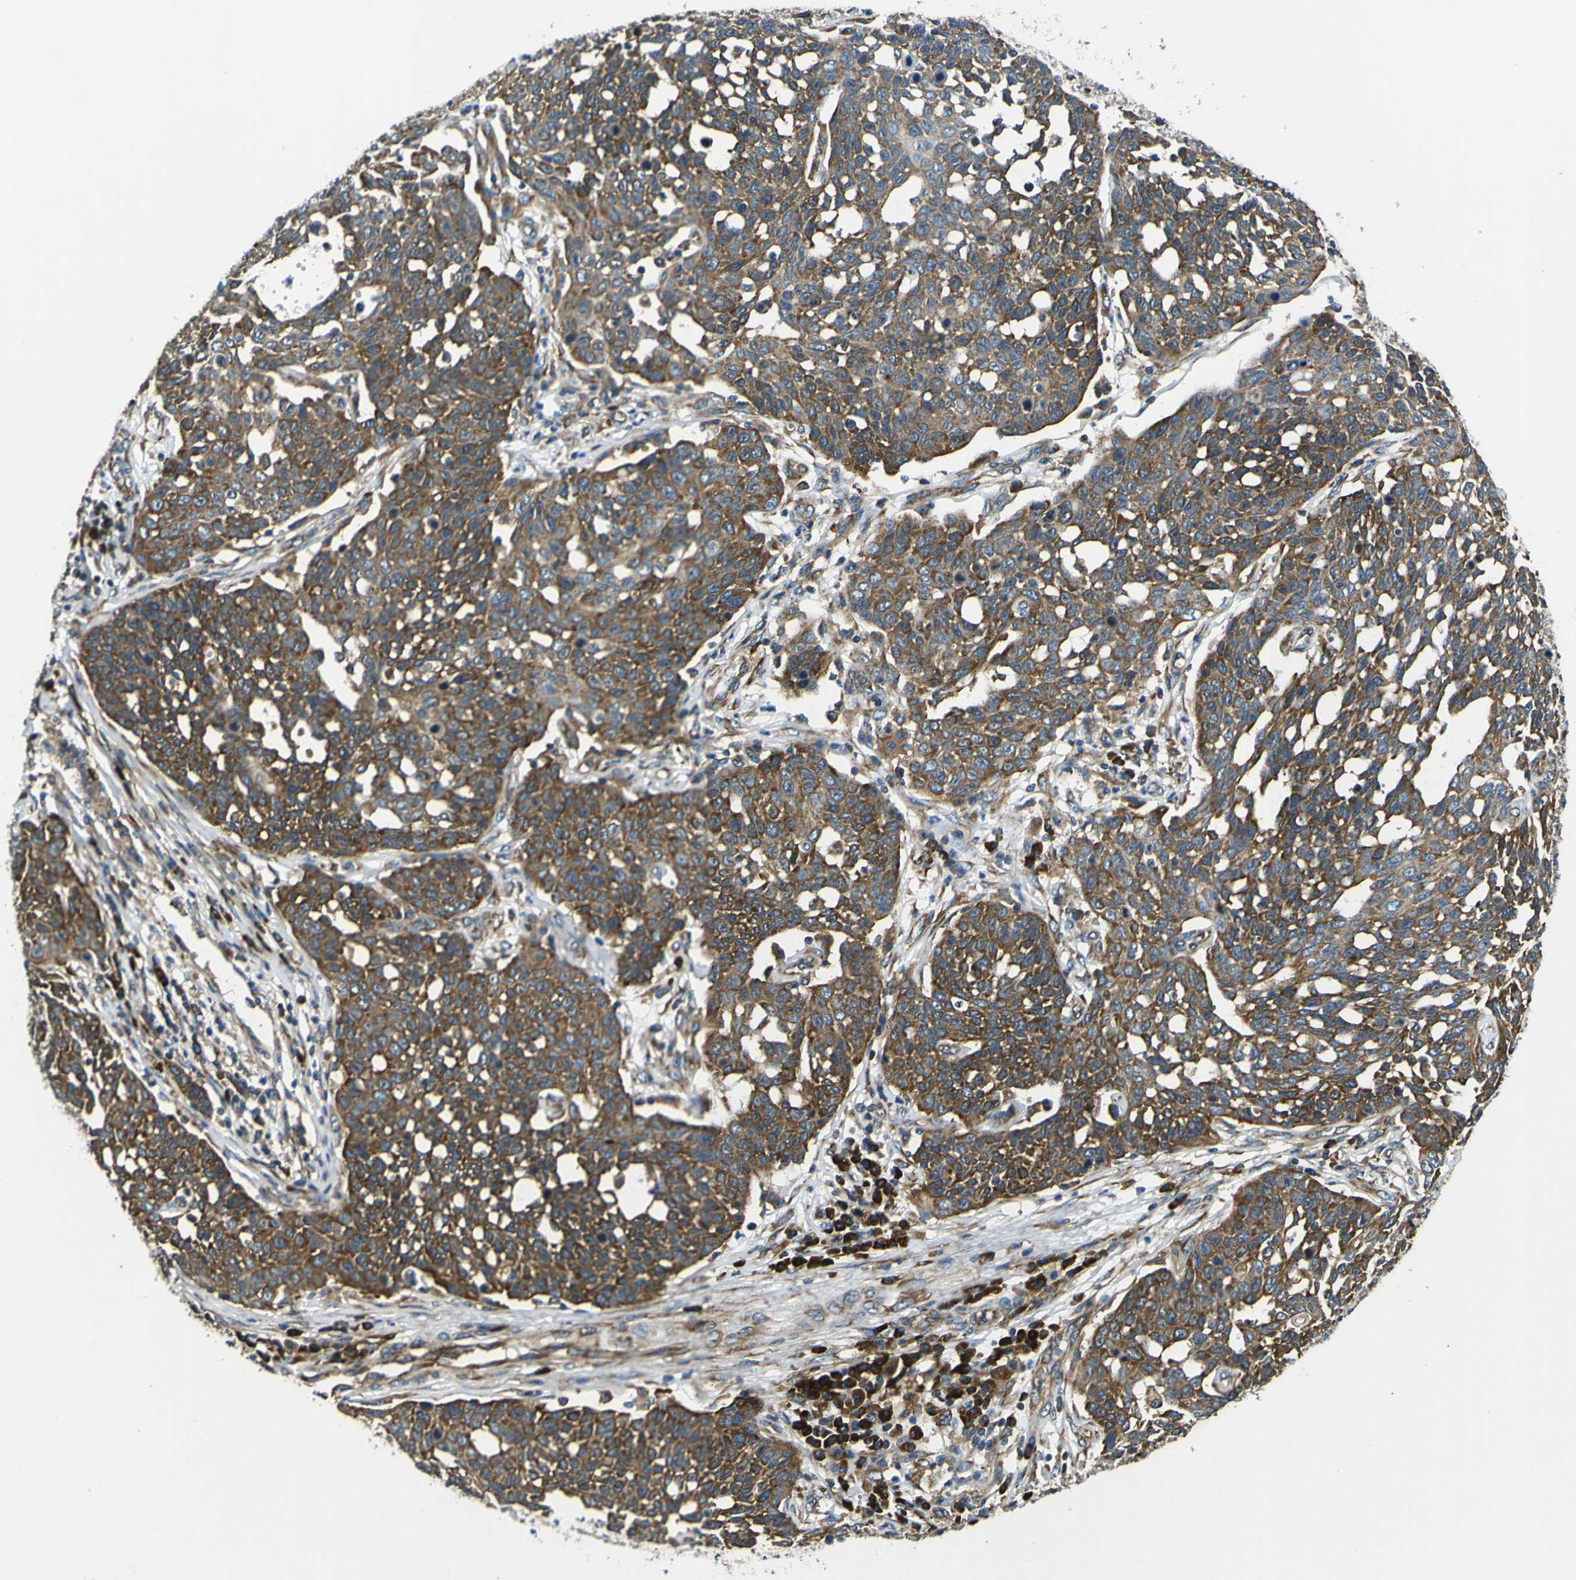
{"staining": {"intensity": "strong", "quantity": ">75%", "location": "cytoplasmic/membranous"}, "tissue": "cervical cancer", "cell_type": "Tumor cells", "image_type": "cancer", "snomed": [{"axis": "morphology", "description": "Squamous cell carcinoma, NOS"}, {"axis": "topography", "description": "Cervix"}], "caption": "A micrograph showing strong cytoplasmic/membranous expression in approximately >75% of tumor cells in cervical squamous cell carcinoma, as visualized by brown immunohistochemical staining.", "gene": "RPSA", "patient": {"sex": "female", "age": 34}}